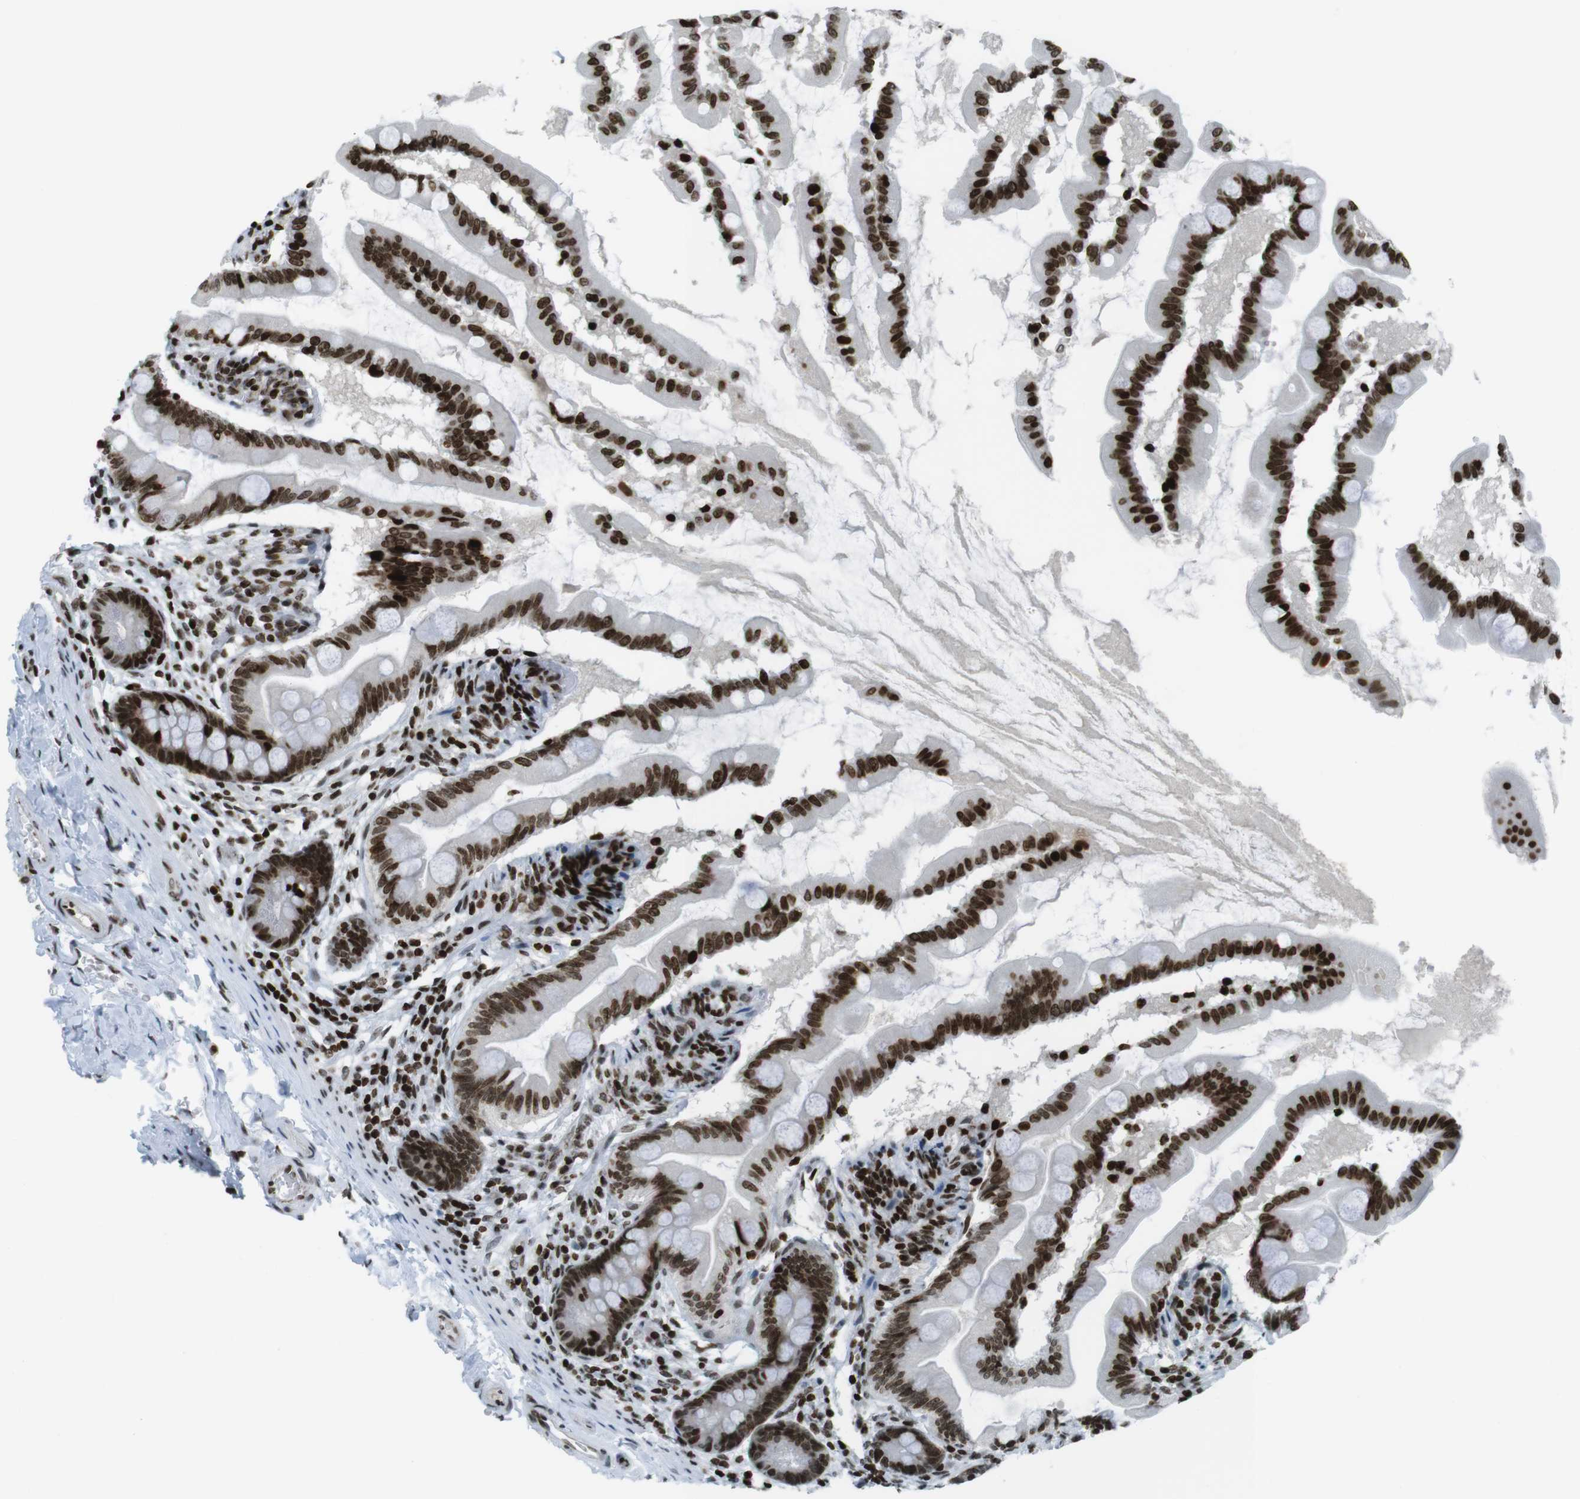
{"staining": {"intensity": "strong", "quantity": ">75%", "location": "nuclear"}, "tissue": "small intestine", "cell_type": "Glandular cells", "image_type": "normal", "snomed": [{"axis": "morphology", "description": "Normal tissue, NOS"}, {"axis": "topography", "description": "Small intestine"}], "caption": "An IHC histopathology image of unremarkable tissue is shown. Protein staining in brown labels strong nuclear positivity in small intestine within glandular cells. (brown staining indicates protein expression, while blue staining denotes nuclei).", "gene": "H2AC8", "patient": {"sex": "female", "age": 56}}